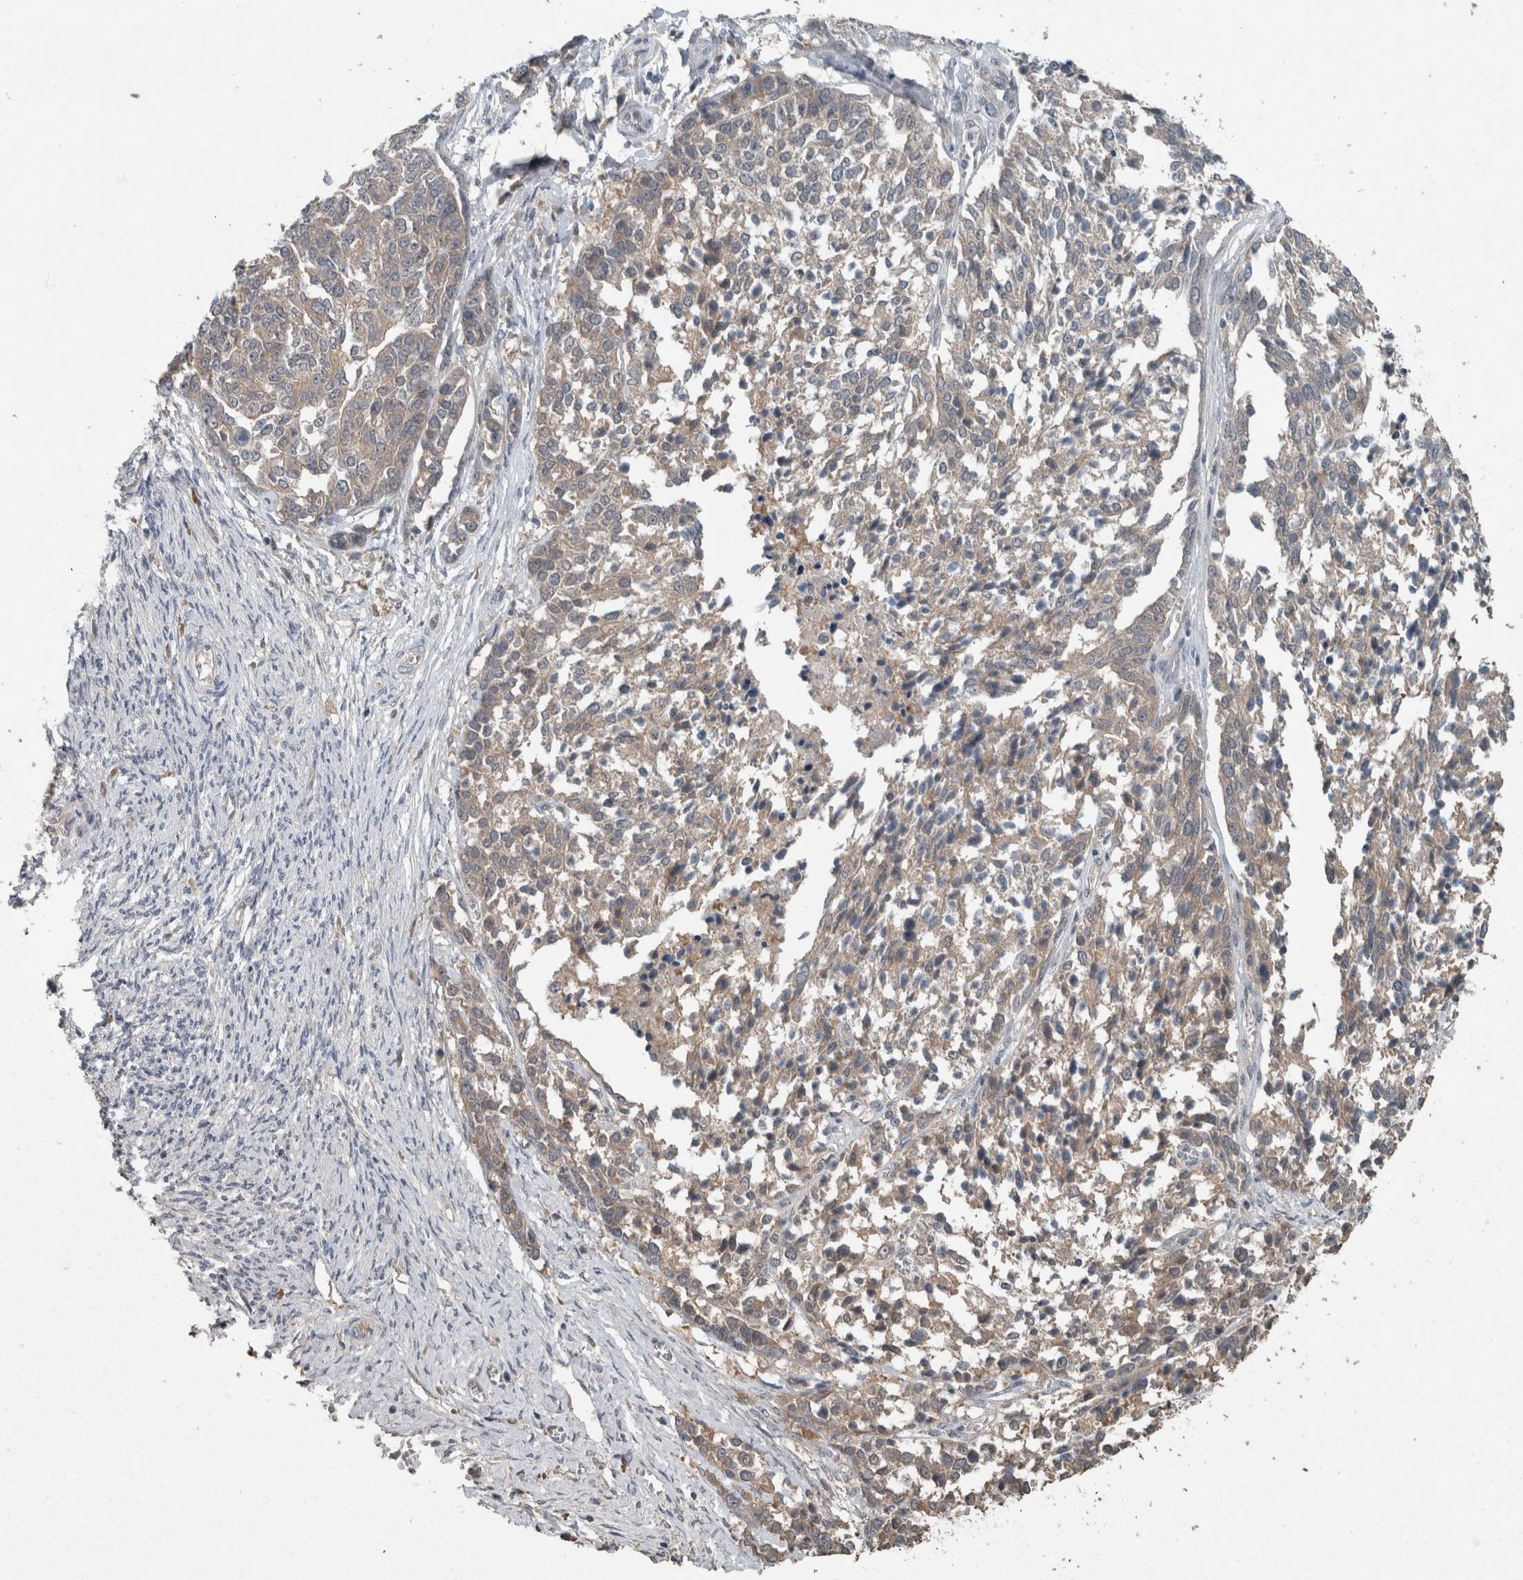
{"staining": {"intensity": "weak", "quantity": ">75%", "location": "cytoplasmic/membranous"}, "tissue": "ovarian cancer", "cell_type": "Tumor cells", "image_type": "cancer", "snomed": [{"axis": "morphology", "description": "Cystadenocarcinoma, serous, NOS"}, {"axis": "topography", "description": "Ovary"}], "caption": "Tumor cells demonstrate low levels of weak cytoplasmic/membranous staining in approximately >75% of cells in human ovarian cancer.", "gene": "KNTC1", "patient": {"sex": "female", "age": 44}}